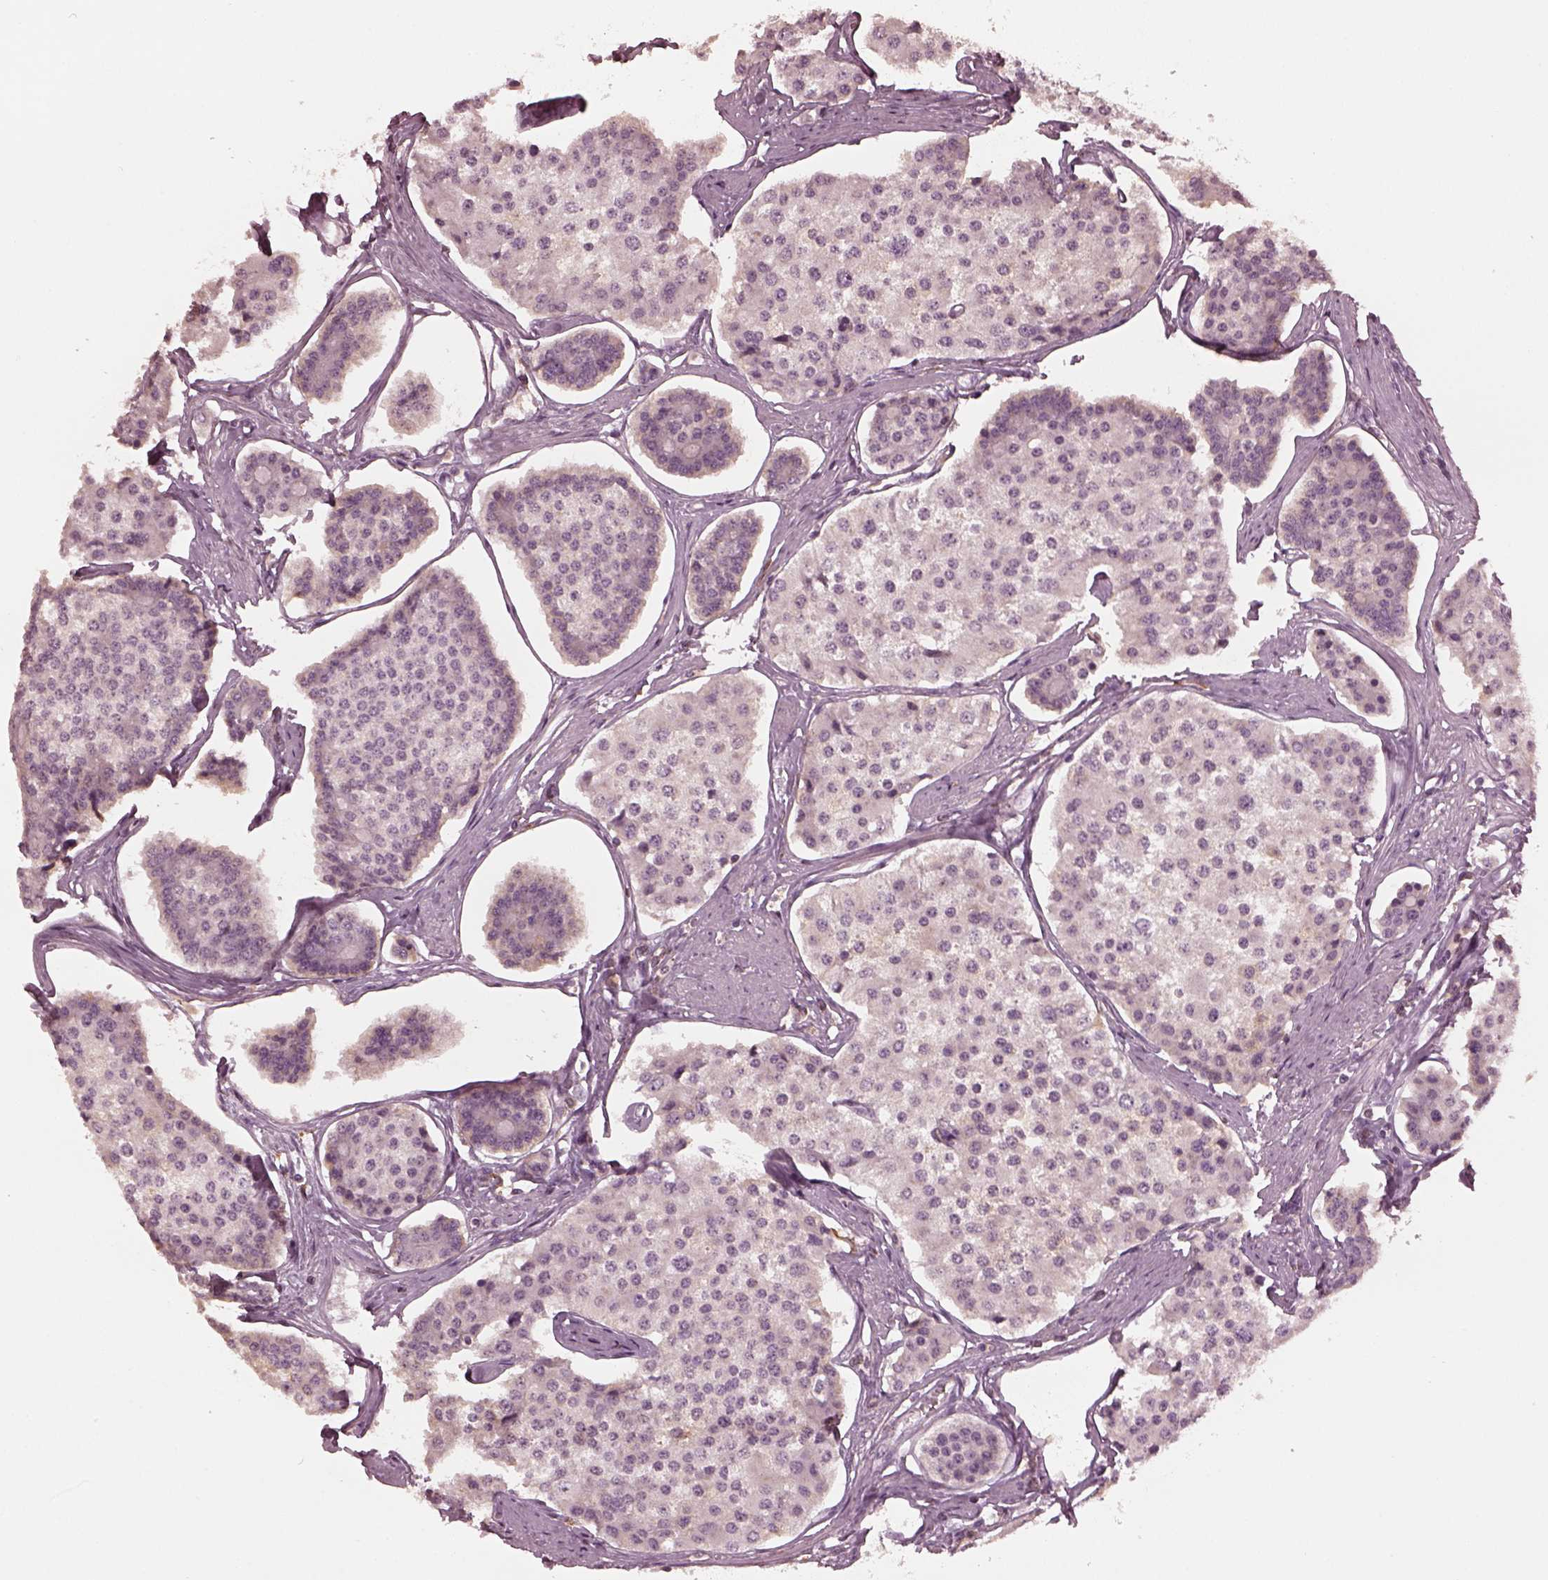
{"staining": {"intensity": "negative", "quantity": "none", "location": "none"}, "tissue": "carcinoid", "cell_type": "Tumor cells", "image_type": "cancer", "snomed": [{"axis": "morphology", "description": "Carcinoid, malignant, NOS"}, {"axis": "topography", "description": "Small intestine"}], "caption": "Immunohistochemistry histopathology image of human carcinoid stained for a protein (brown), which exhibits no positivity in tumor cells. The staining was performed using DAB (3,3'-diaminobenzidine) to visualize the protein expression in brown, while the nuclei were stained in blue with hematoxylin (Magnification: 20x).", "gene": "PSTPIP2", "patient": {"sex": "female", "age": 65}}